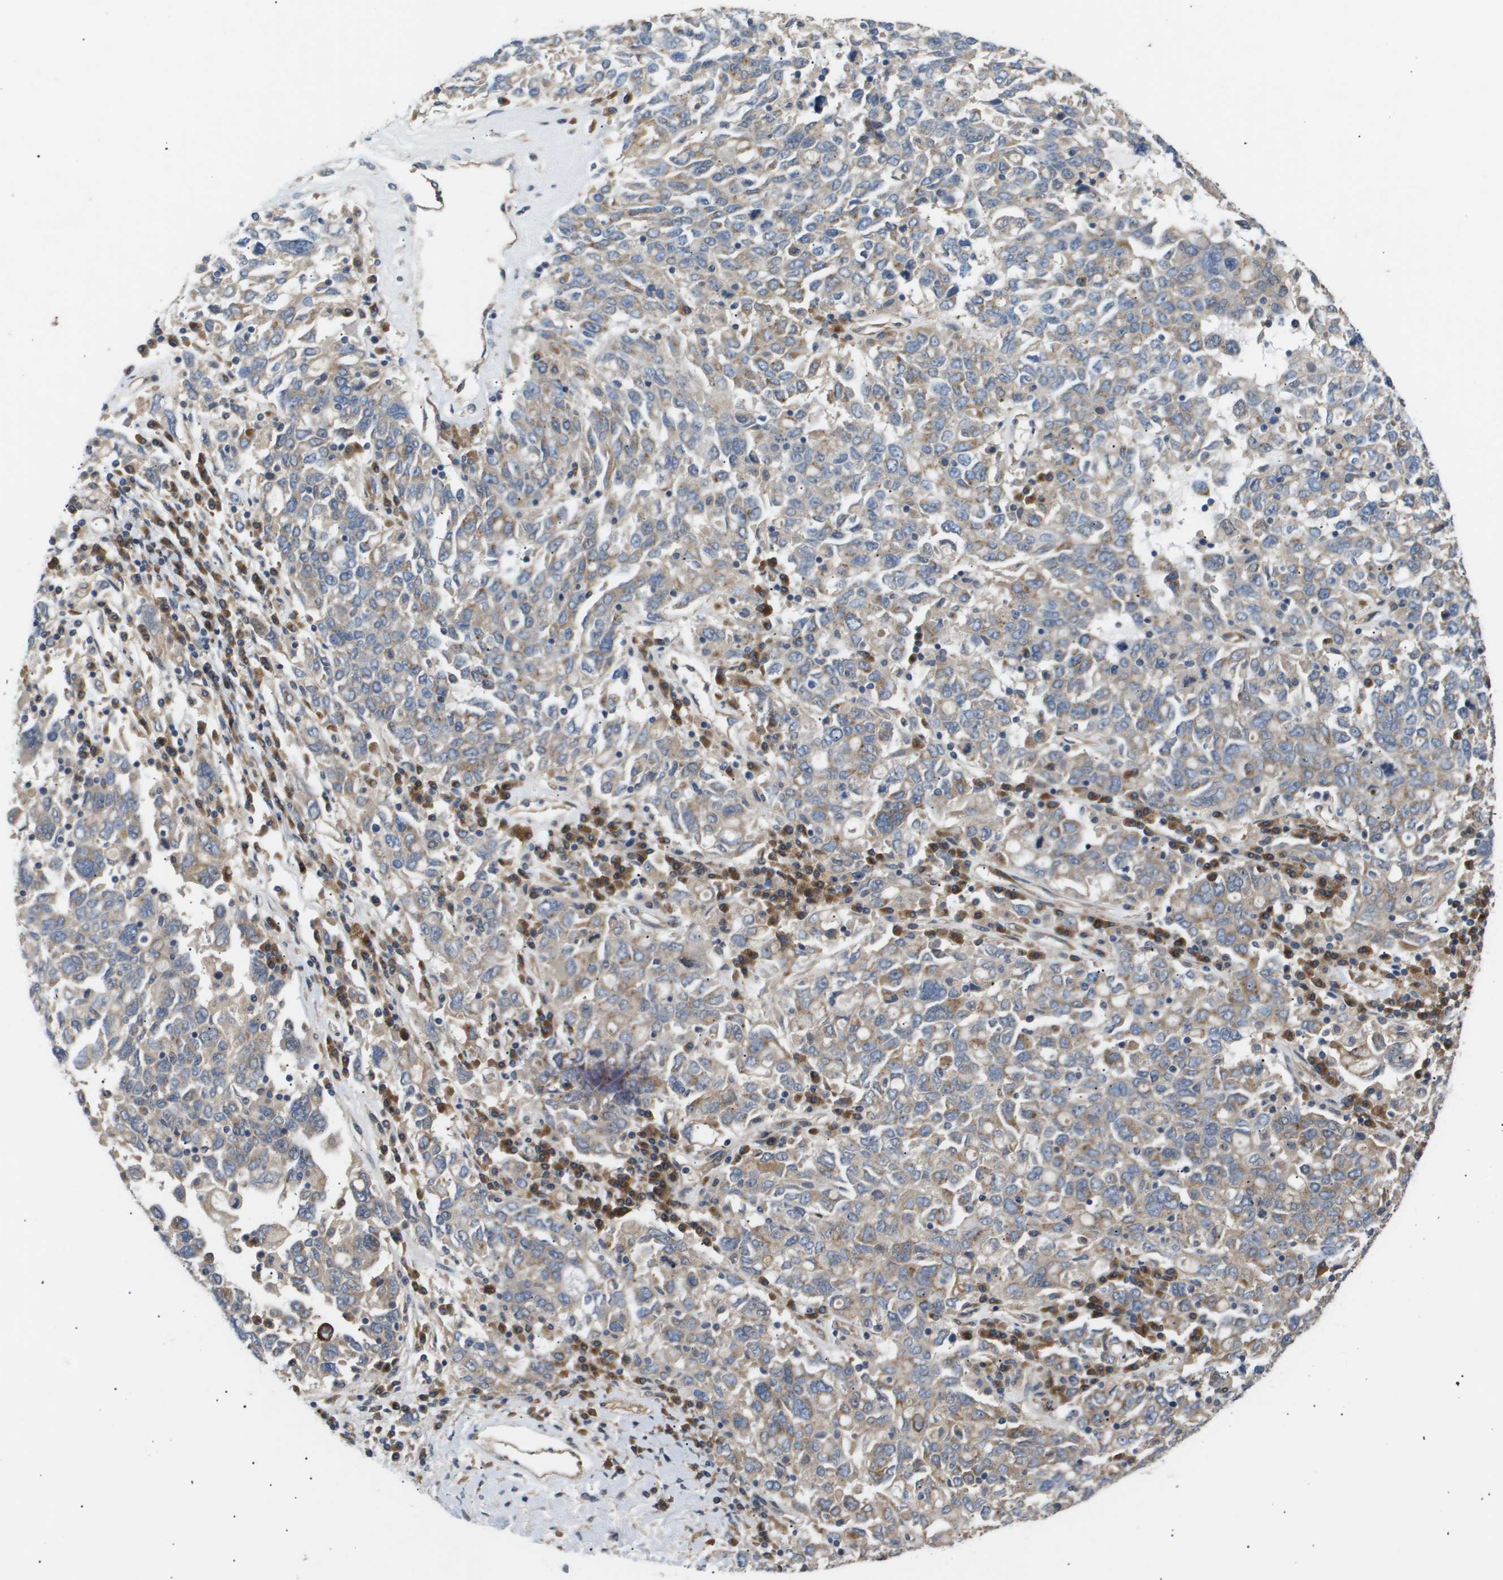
{"staining": {"intensity": "weak", "quantity": ">75%", "location": "cytoplasmic/membranous"}, "tissue": "ovarian cancer", "cell_type": "Tumor cells", "image_type": "cancer", "snomed": [{"axis": "morphology", "description": "Carcinoma, endometroid"}, {"axis": "topography", "description": "Ovary"}], "caption": "Protein analysis of ovarian endometroid carcinoma tissue demonstrates weak cytoplasmic/membranous expression in about >75% of tumor cells. (DAB IHC, brown staining for protein, blue staining for nuclei).", "gene": "LYSMD3", "patient": {"sex": "female", "age": 62}}